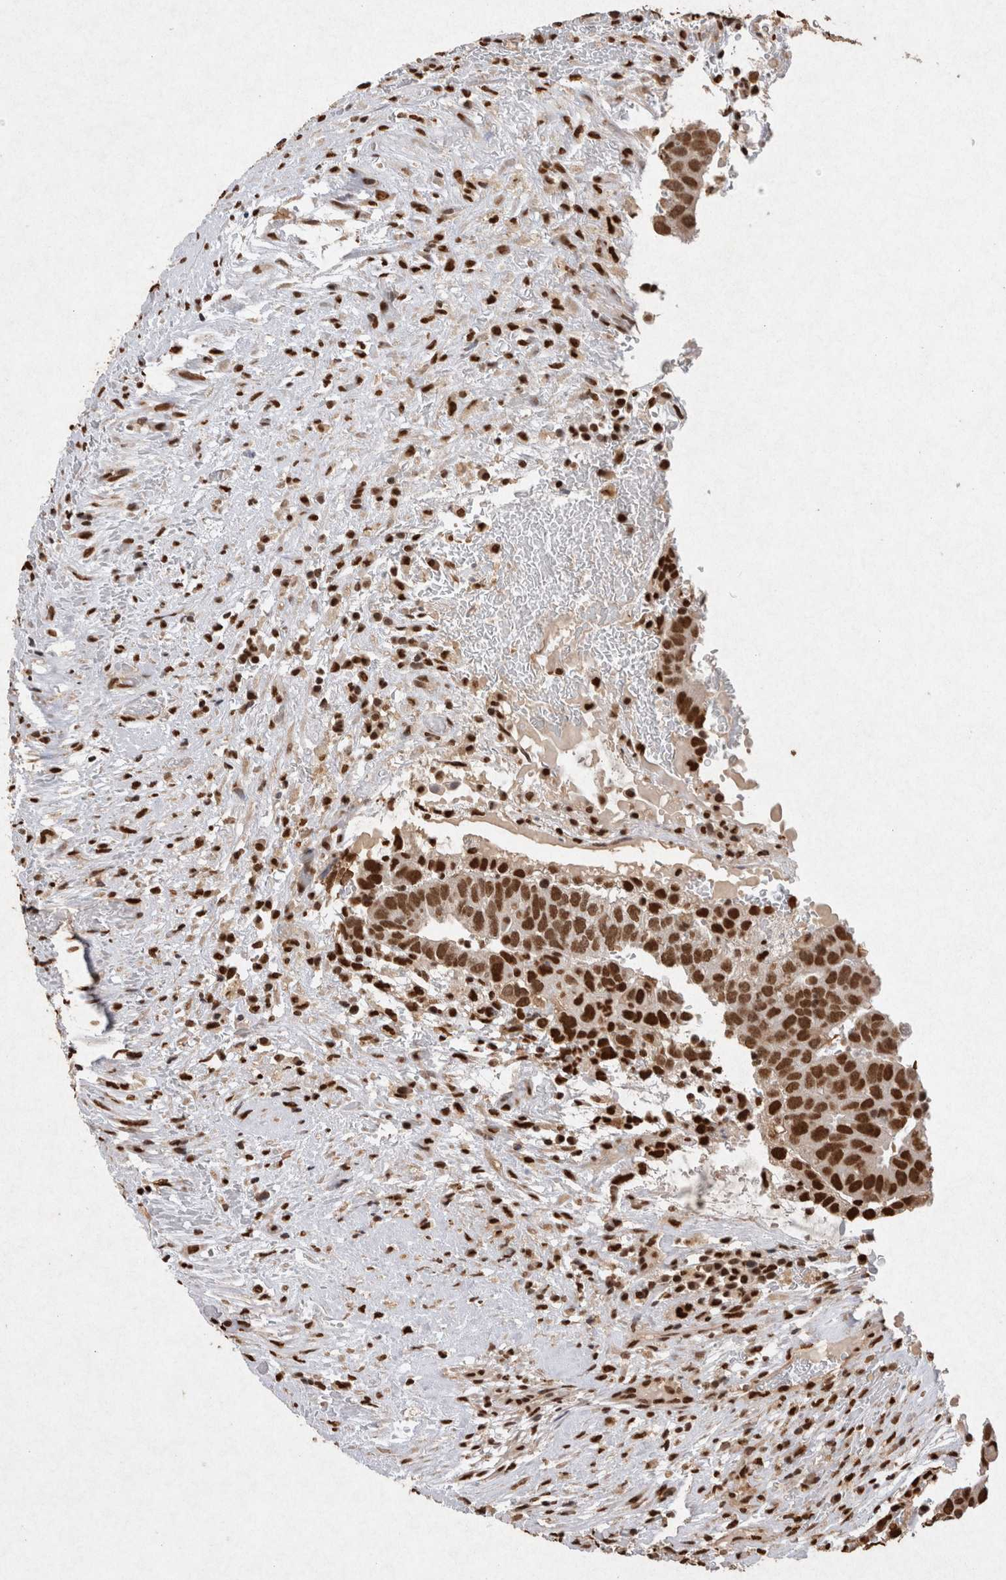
{"staining": {"intensity": "strong", "quantity": ">75%", "location": "nuclear"}, "tissue": "testis cancer", "cell_type": "Tumor cells", "image_type": "cancer", "snomed": [{"axis": "morphology", "description": "Seminoma, NOS"}, {"axis": "morphology", "description": "Carcinoma, Embryonal, NOS"}, {"axis": "topography", "description": "Testis"}], "caption": "Protein analysis of testis cancer (seminoma) tissue reveals strong nuclear positivity in about >75% of tumor cells.", "gene": "HDGF", "patient": {"sex": "male", "age": 52}}